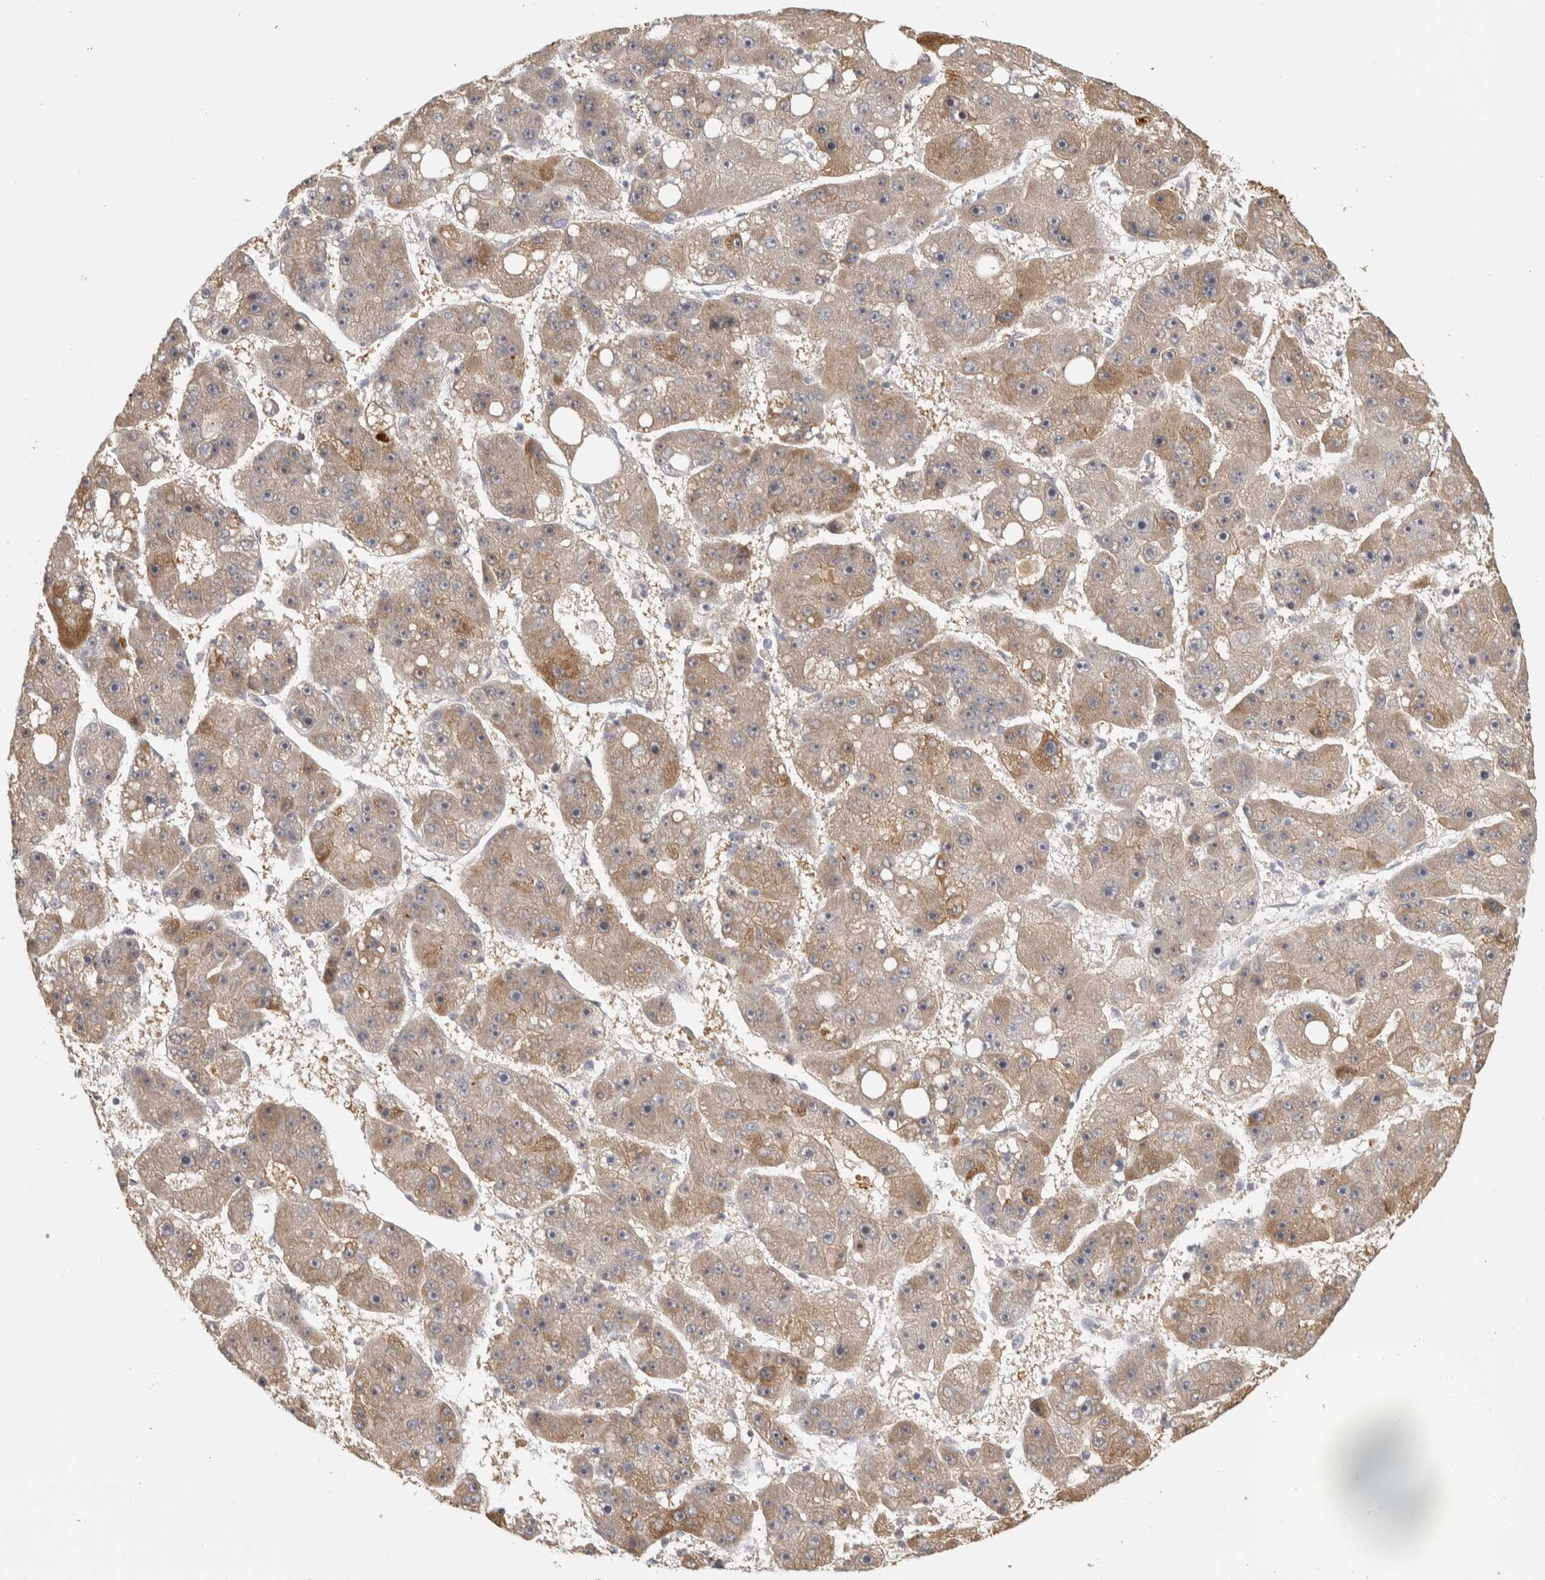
{"staining": {"intensity": "weak", "quantity": ">75%", "location": "cytoplasmic/membranous"}, "tissue": "liver cancer", "cell_type": "Tumor cells", "image_type": "cancer", "snomed": [{"axis": "morphology", "description": "Carcinoma, Hepatocellular, NOS"}, {"axis": "topography", "description": "Liver"}], "caption": "Immunohistochemistry (IHC) of liver cancer (hepatocellular carcinoma) displays low levels of weak cytoplasmic/membranous positivity in about >75% of tumor cells.", "gene": "DCXR", "patient": {"sex": "female", "age": 61}}